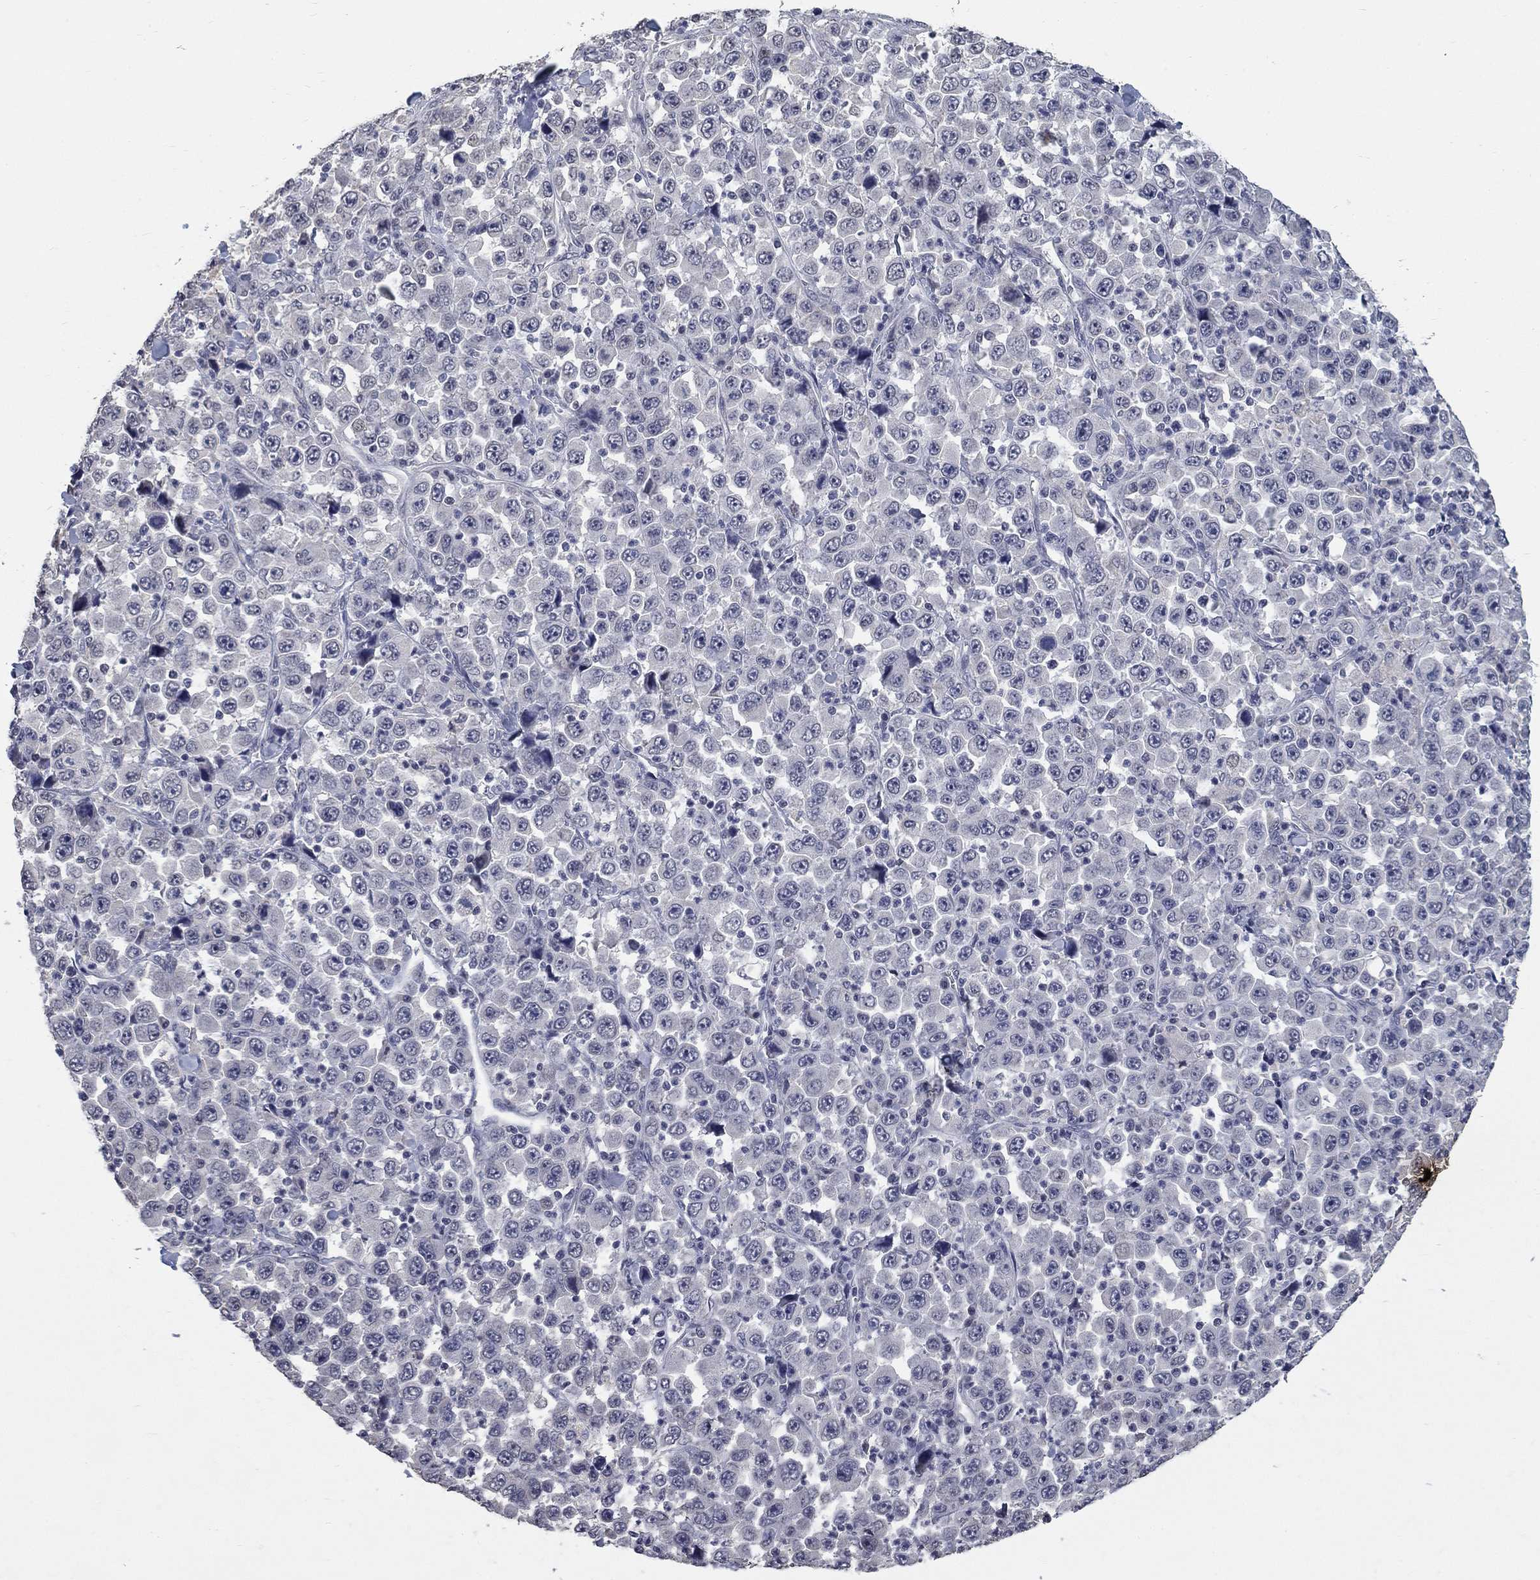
{"staining": {"intensity": "negative", "quantity": "none", "location": "none"}, "tissue": "stomach cancer", "cell_type": "Tumor cells", "image_type": "cancer", "snomed": [{"axis": "morphology", "description": "Normal tissue, NOS"}, {"axis": "morphology", "description": "Adenocarcinoma, NOS"}, {"axis": "topography", "description": "Stomach, upper"}, {"axis": "topography", "description": "Stomach"}], "caption": "Protein analysis of adenocarcinoma (stomach) exhibits no significant expression in tumor cells.", "gene": "SPATA33", "patient": {"sex": "male", "age": 59}}